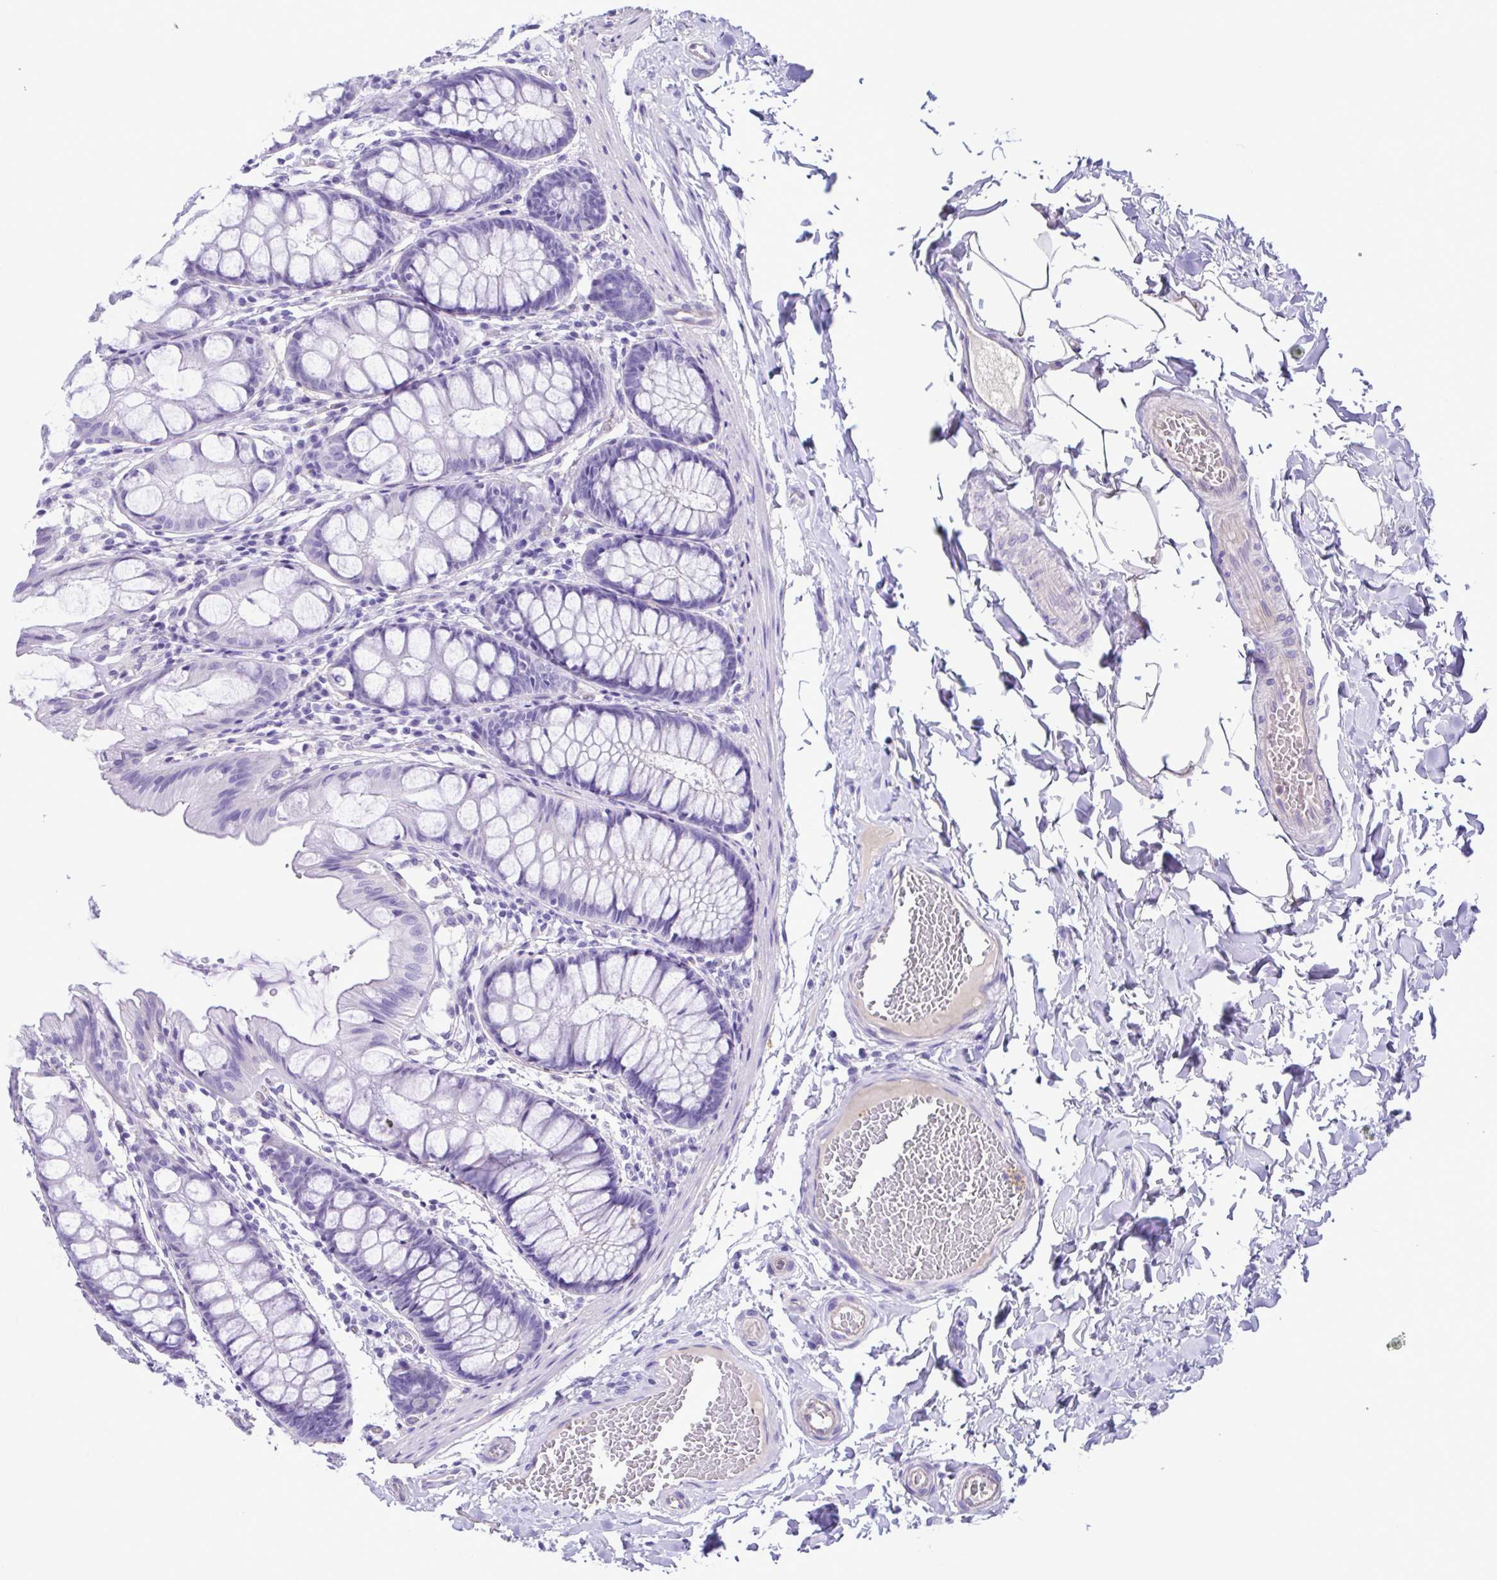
{"staining": {"intensity": "negative", "quantity": "none", "location": "none"}, "tissue": "colon", "cell_type": "Endothelial cells", "image_type": "normal", "snomed": [{"axis": "morphology", "description": "Normal tissue, NOS"}, {"axis": "topography", "description": "Colon"}], "caption": "This histopathology image is of benign colon stained with immunohistochemistry (IHC) to label a protein in brown with the nuclei are counter-stained blue. There is no staining in endothelial cells. Nuclei are stained in blue.", "gene": "CYP11B1", "patient": {"sex": "male", "age": 47}}